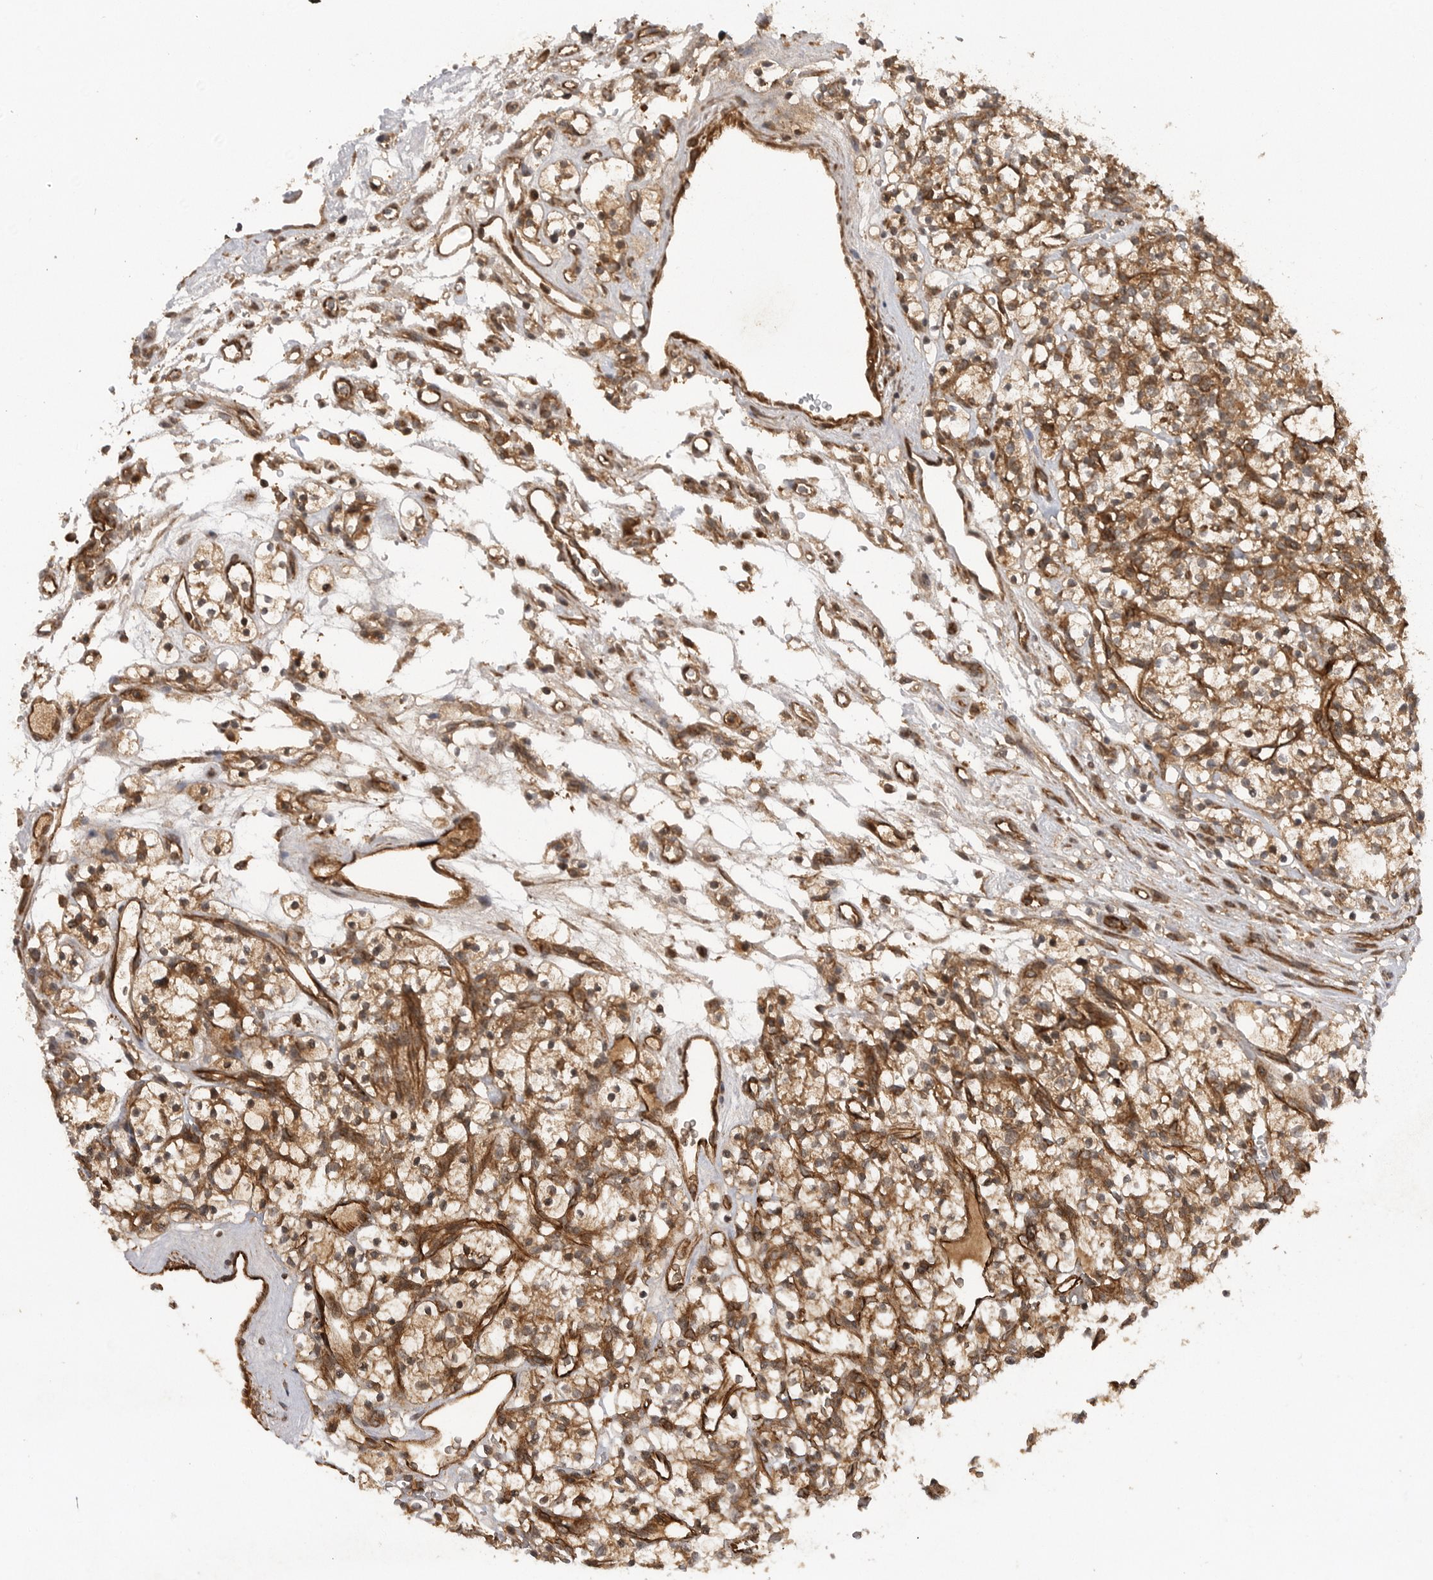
{"staining": {"intensity": "moderate", "quantity": ">75%", "location": "cytoplasmic/membranous"}, "tissue": "renal cancer", "cell_type": "Tumor cells", "image_type": "cancer", "snomed": [{"axis": "morphology", "description": "Adenocarcinoma, NOS"}, {"axis": "topography", "description": "Kidney"}], "caption": "This is a photomicrograph of immunohistochemistry (IHC) staining of renal cancer, which shows moderate expression in the cytoplasmic/membranous of tumor cells.", "gene": "PRDX4", "patient": {"sex": "female", "age": 57}}